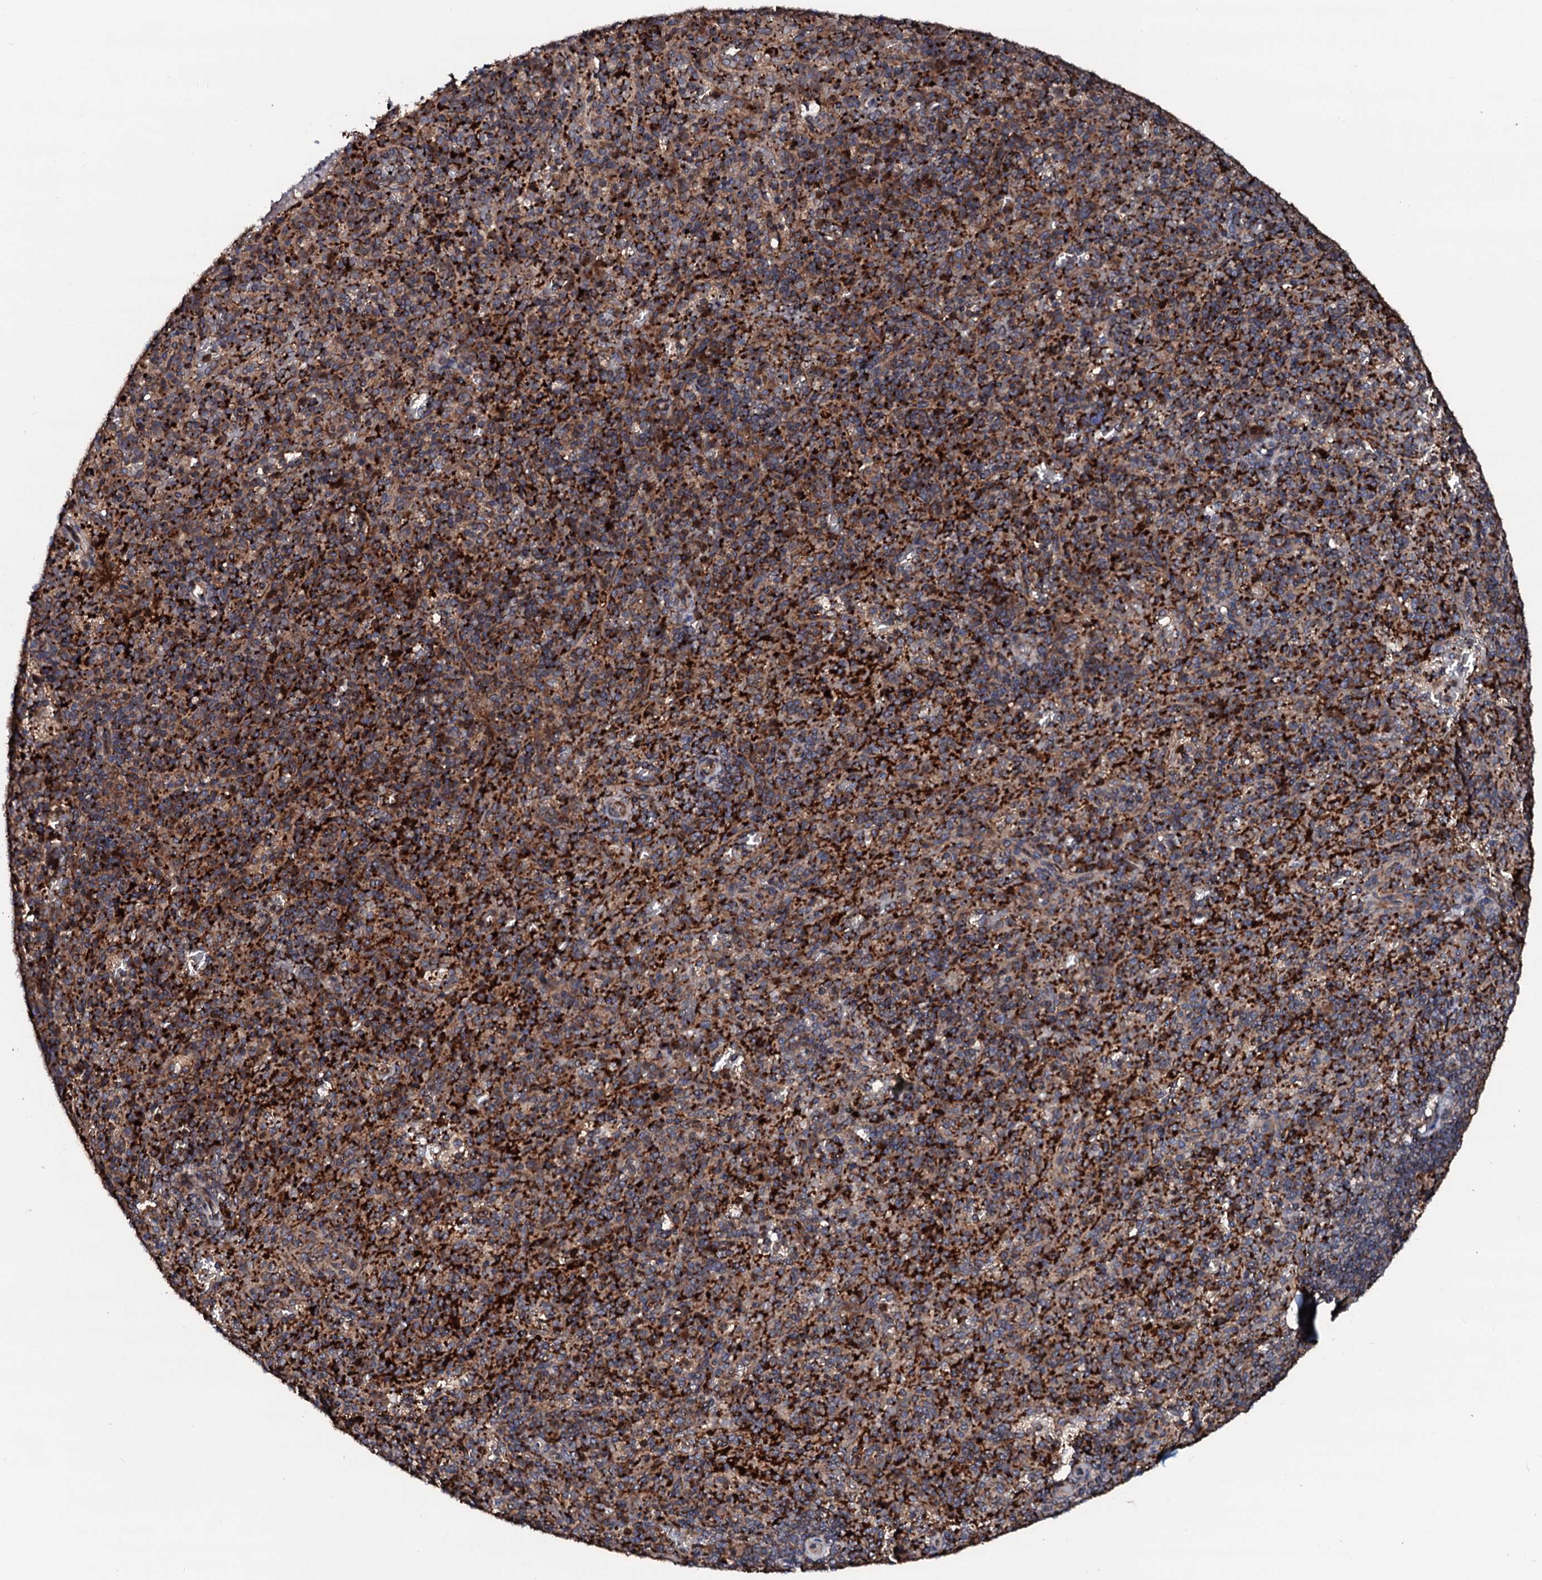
{"staining": {"intensity": "strong", "quantity": ">75%", "location": "cytoplasmic/membranous"}, "tissue": "spleen", "cell_type": "Cells in red pulp", "image_type": "normal", "snomed": [{"axis": "morphology", "description": "Normal tissue, NOS"}, {"axis": "topography", "description": "Spleen"}], "caption": "Human spleen stained for a protein (brown) shows strong cytoplasmic/membranous positive positivity in approximately >75% of cells in red pulp.", "gene": "ENSG00000256591", "patient": {"sex": "male", "age": 82}}